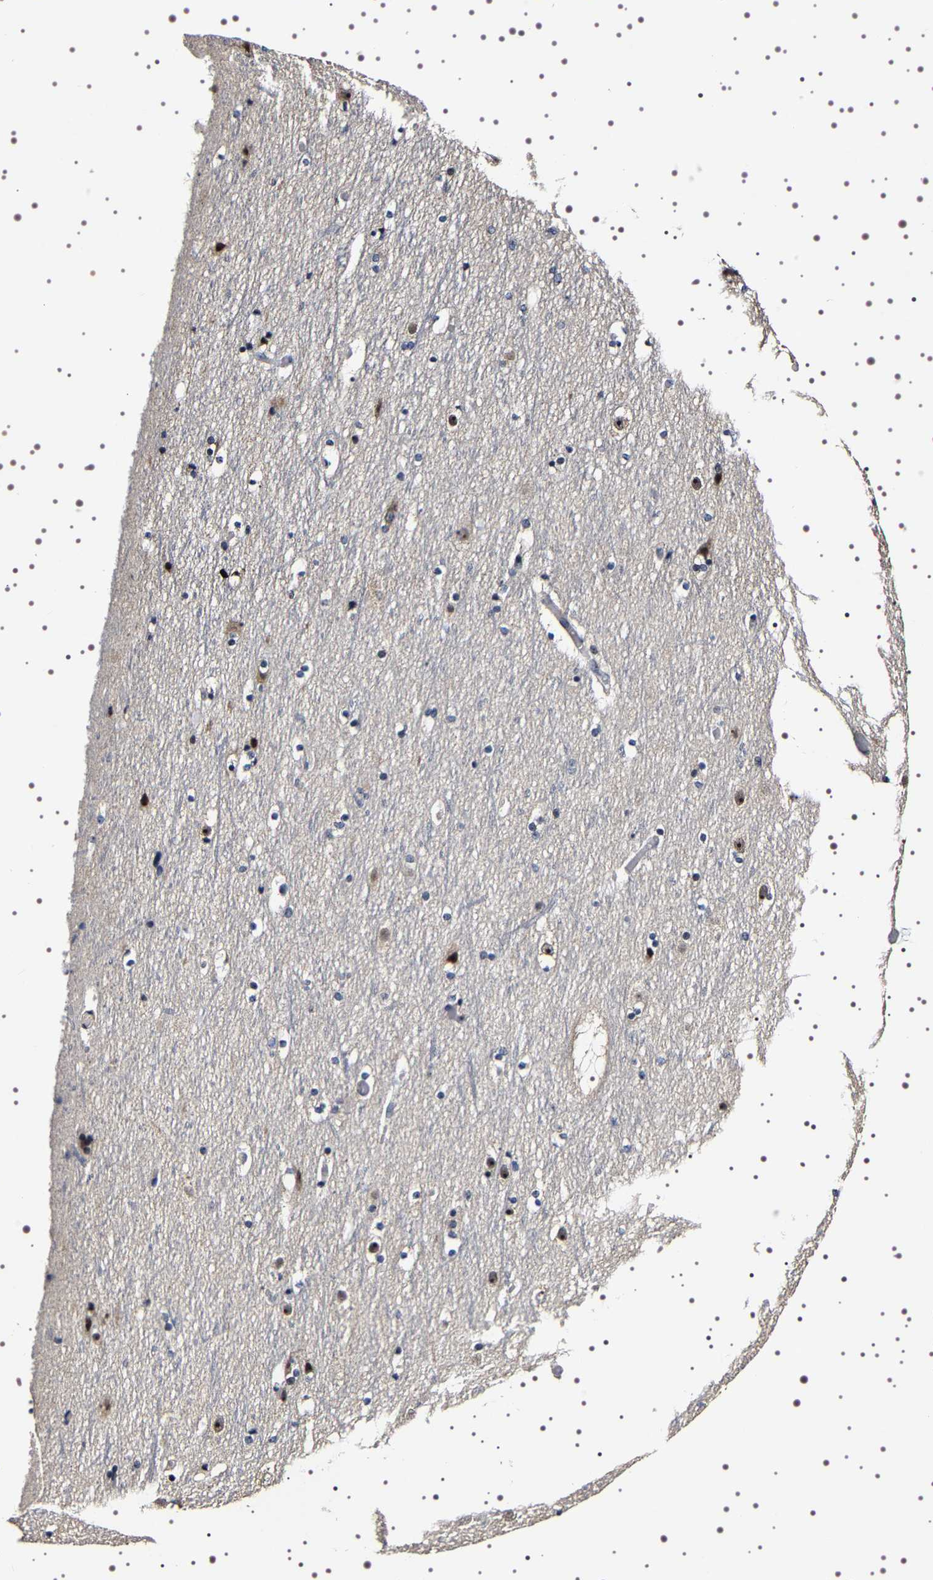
{"staining": {"intensity": "negative", "quantity": "none", "location": "none"}, "tissue": "cerebral cortex", "cell_type": "Endothelial cells", "image_type": "normal", "snomed": [{"axis": "morphology", "description": "Normal tissue, NOS"}, {"axis": "topography", "description": "Cerebral cortex"}], "caption": "Immunohistochemistry (IHC) of benign human cerebral cortex shows no staining in endothelial cells. (DAB IHC with hematoxylin counter stain).", "gene": "GNL3", "patient": {"sex": "male", "age": 45}}